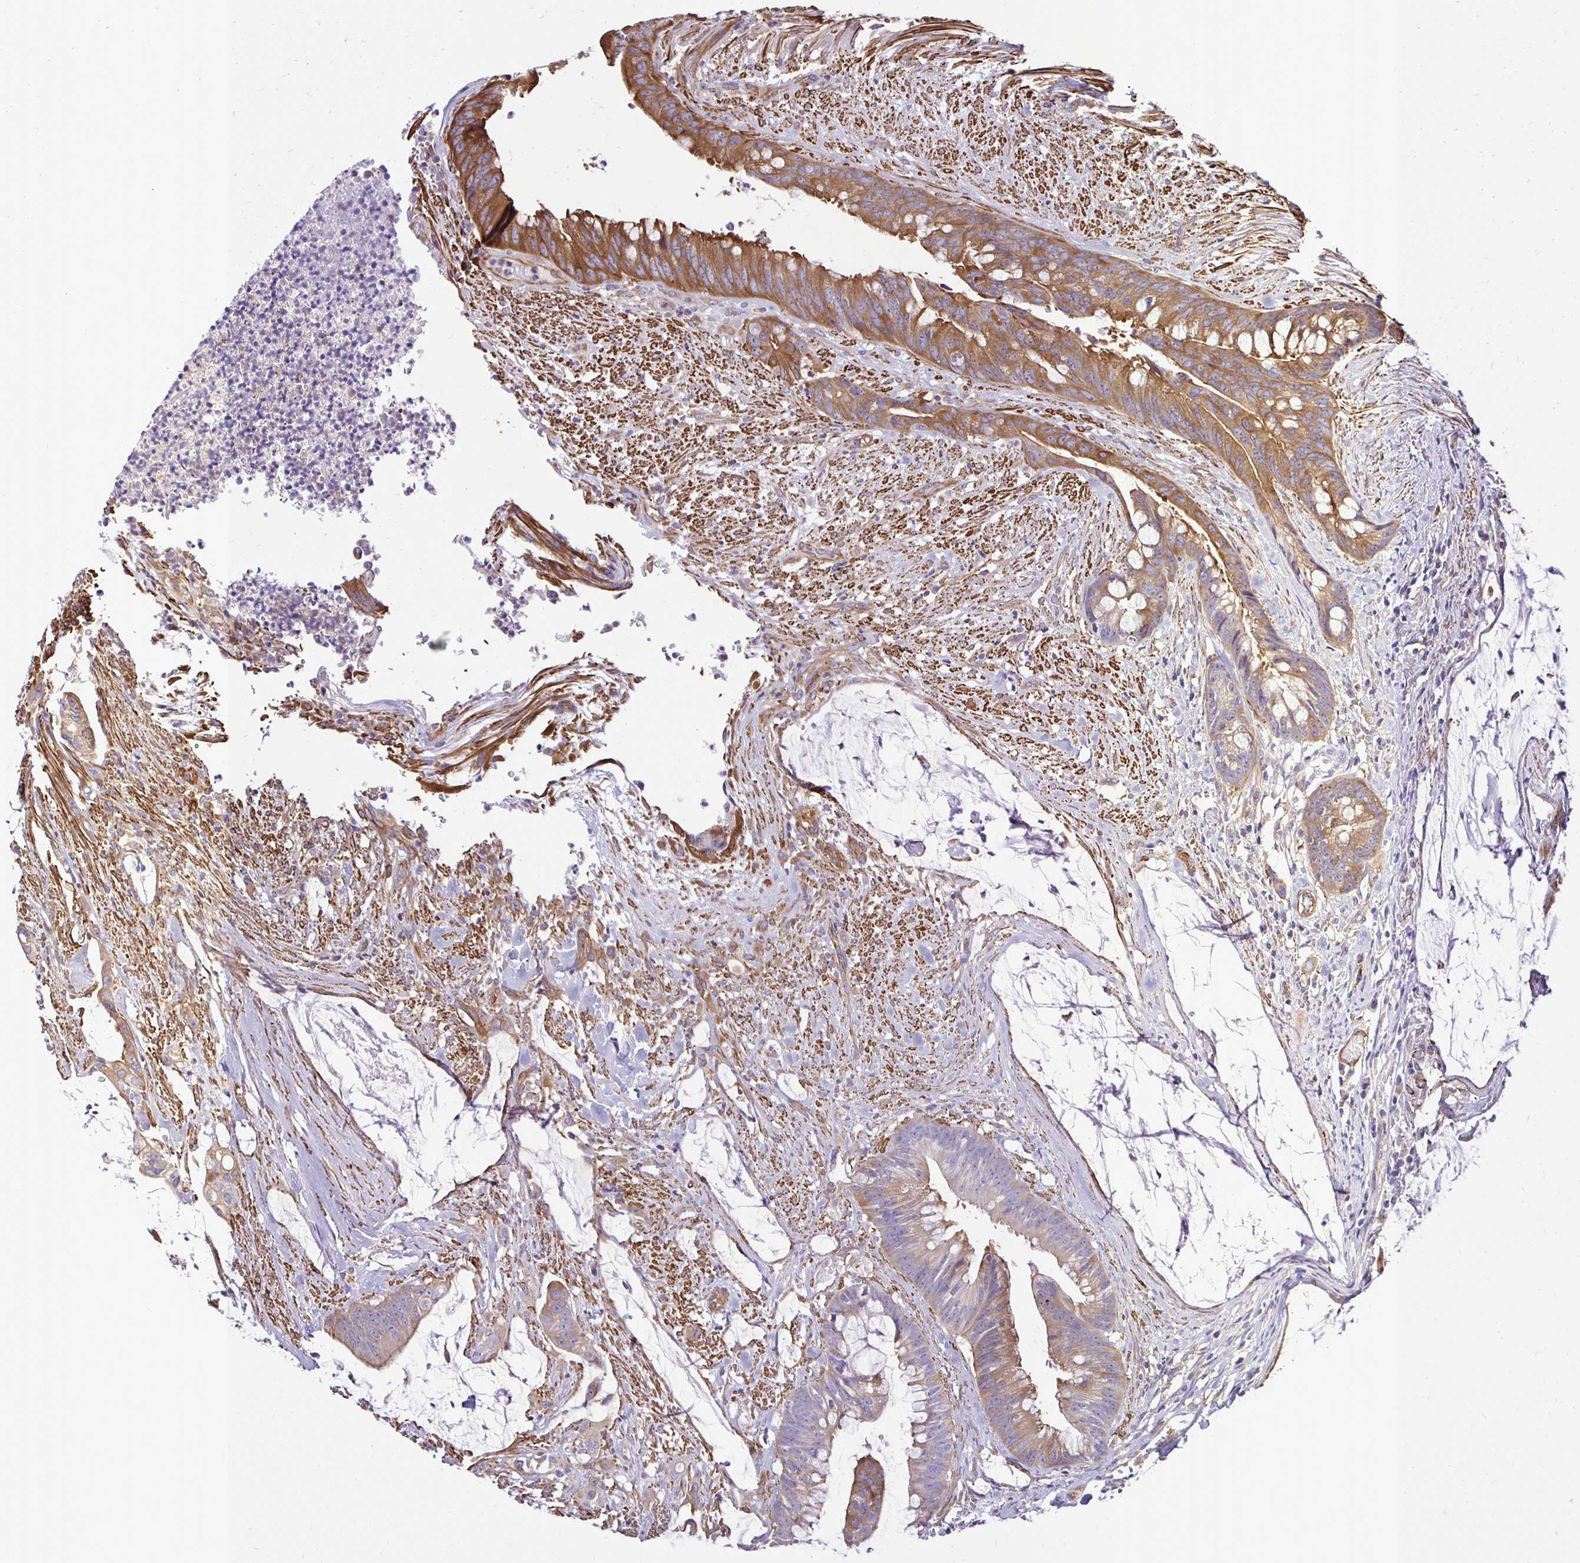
{"staining": {"intensity": "moderate", "quantity": ">75%", "location": "cytoplasmic/membranous"}, "tissue": "colorectal cancer", "cell_type": "Tumor cells", "image_type": "cancer", "snomed": [{"axis": "morphology", "description": "Adenocarcinoma, NOS"}, {"axis": "topography", "description": "Colon"}], "caption": "Human colorectal adenocarcinoma stained with a protein marker displays moderate staining in tumor cells.", "gene": "CTPS1", "patient": {"sex": "male", "age": 62}}